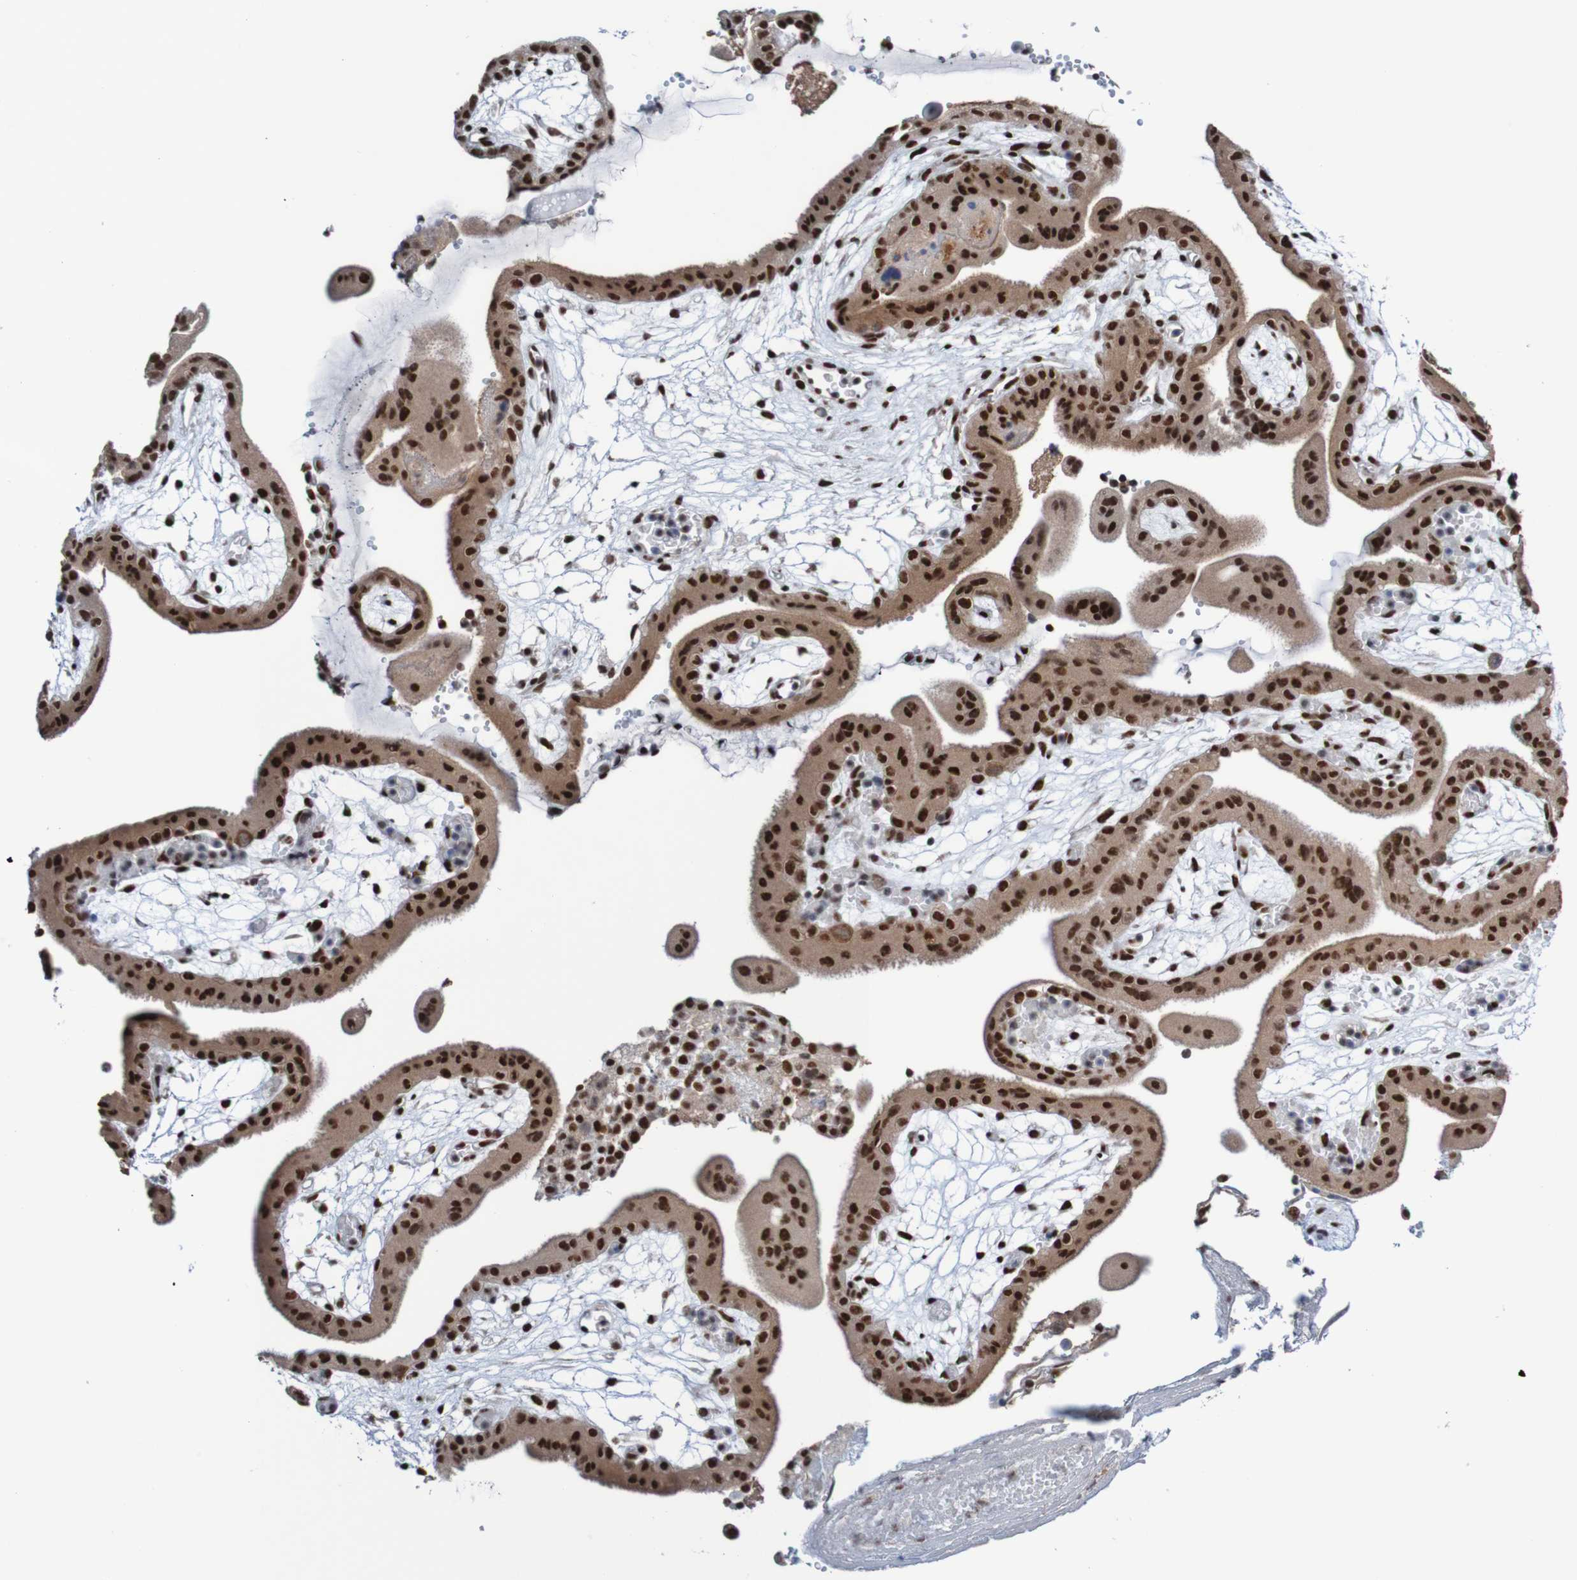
{"staining": {"intensity": "strong", "quantity": ">75%", "location": "cytoplasmic/membranous,nuclear"}, "tissue": "placenta", "cell_type": "Decidual cells", "image_type": "normal", "snomed": [{"axis": "morphology", "description": "Normal tissue, NOS"}, {"axis": "topography", "description": "Placenta"}], "caption": "Immunohistochemical staining of benign placenta exhibits >75% levels of strong cytoplasmic/membranous,nuclear protein positivity in approximately >75% of decidual cells. Immunohistochemistry stains the protein of interest in brown and the nuclei are stained blue.", "gene": "CDC5L", "patient": {"sex": "female", "age": 18}}